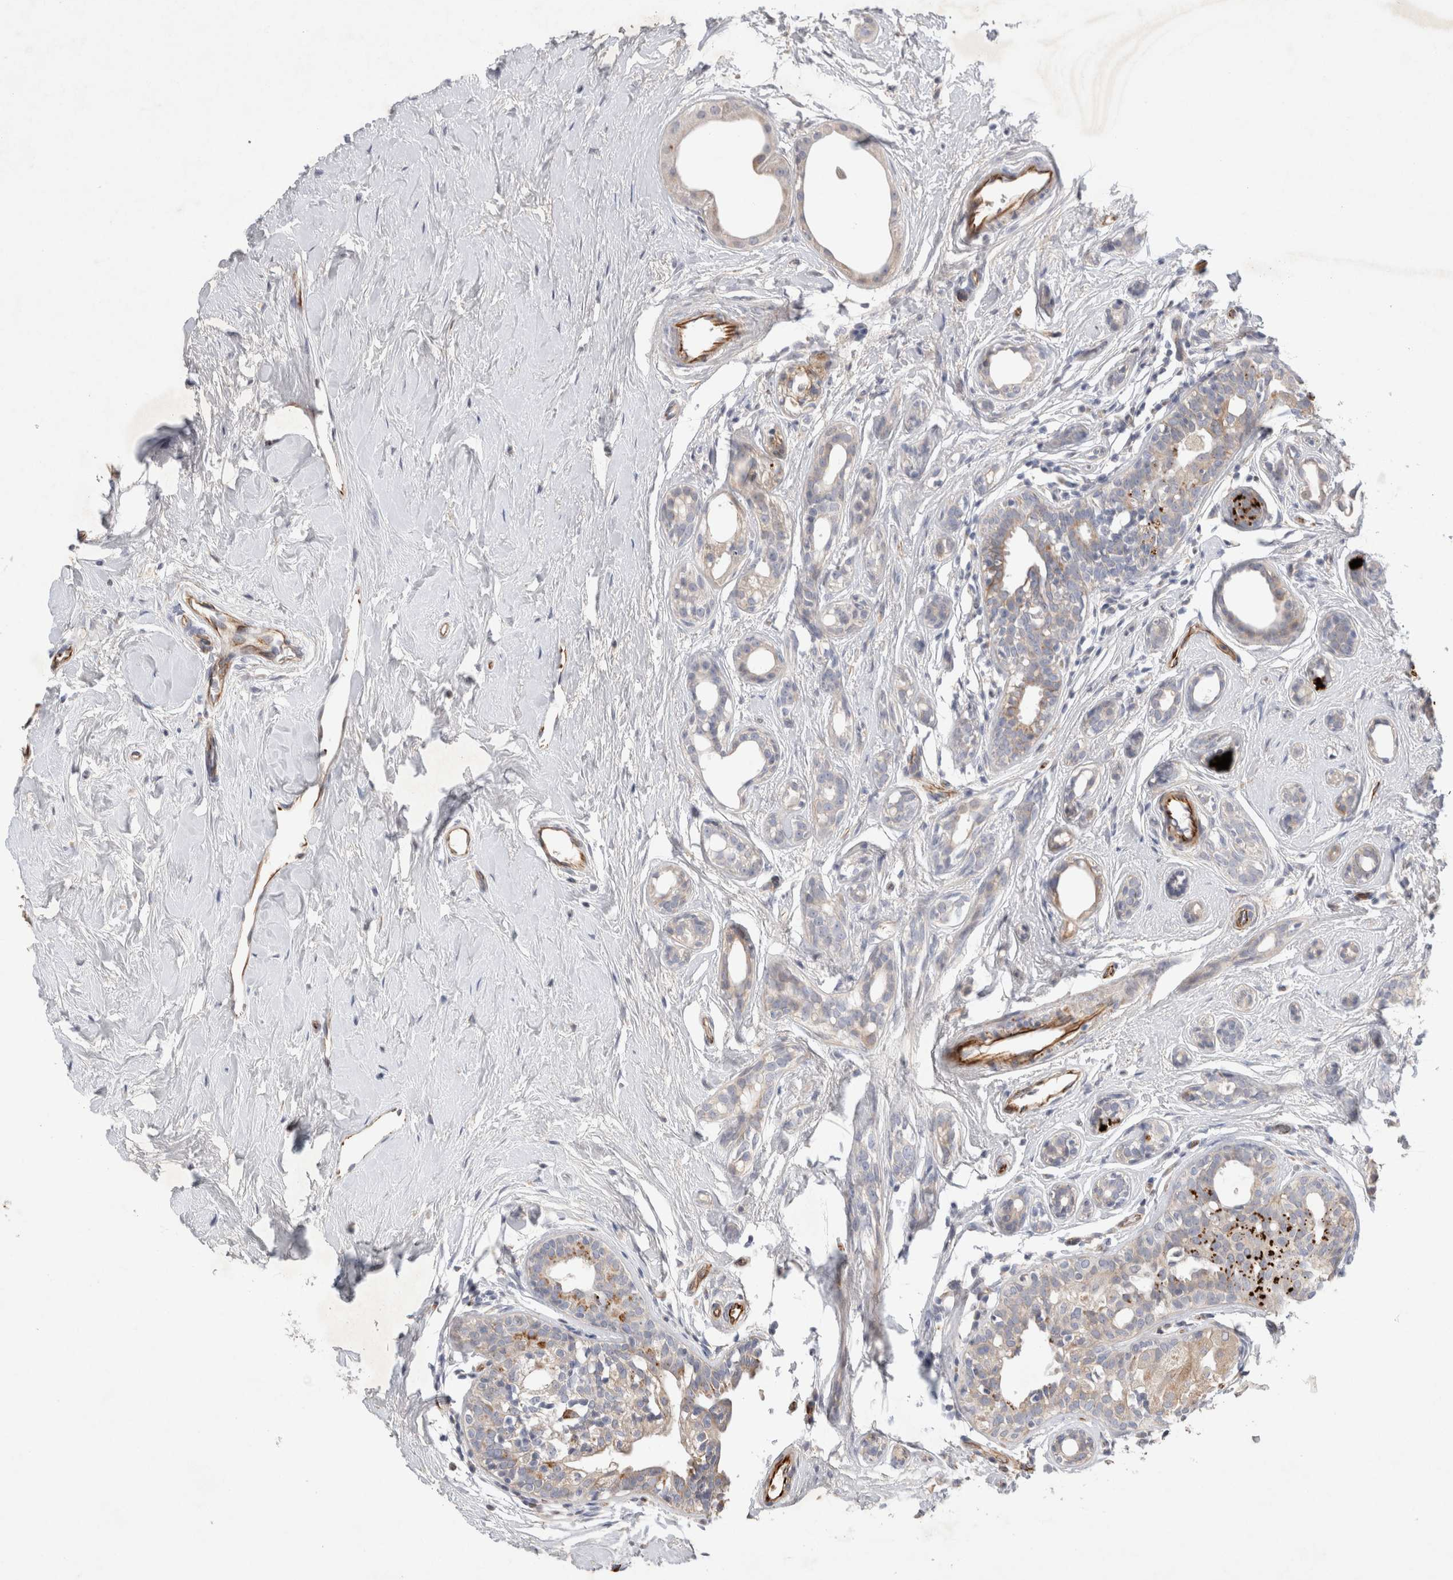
{"staining": {"intensity": "negative", "quantity": "none", "location": "none"}, "tissue": "breast cancer", "cell_type": "Tumor cells", "image_type": "cancer", "snomed": [{"axis": "morphology", "description": "Duct carcinoma"}, {"axis": "topography", "description": "Breast"}], "caption": "The histopathology image reveals no staining of tumor cells in breast cancer.", "gene": "NMU", "patient": {"sex": "female", "age": 55}}